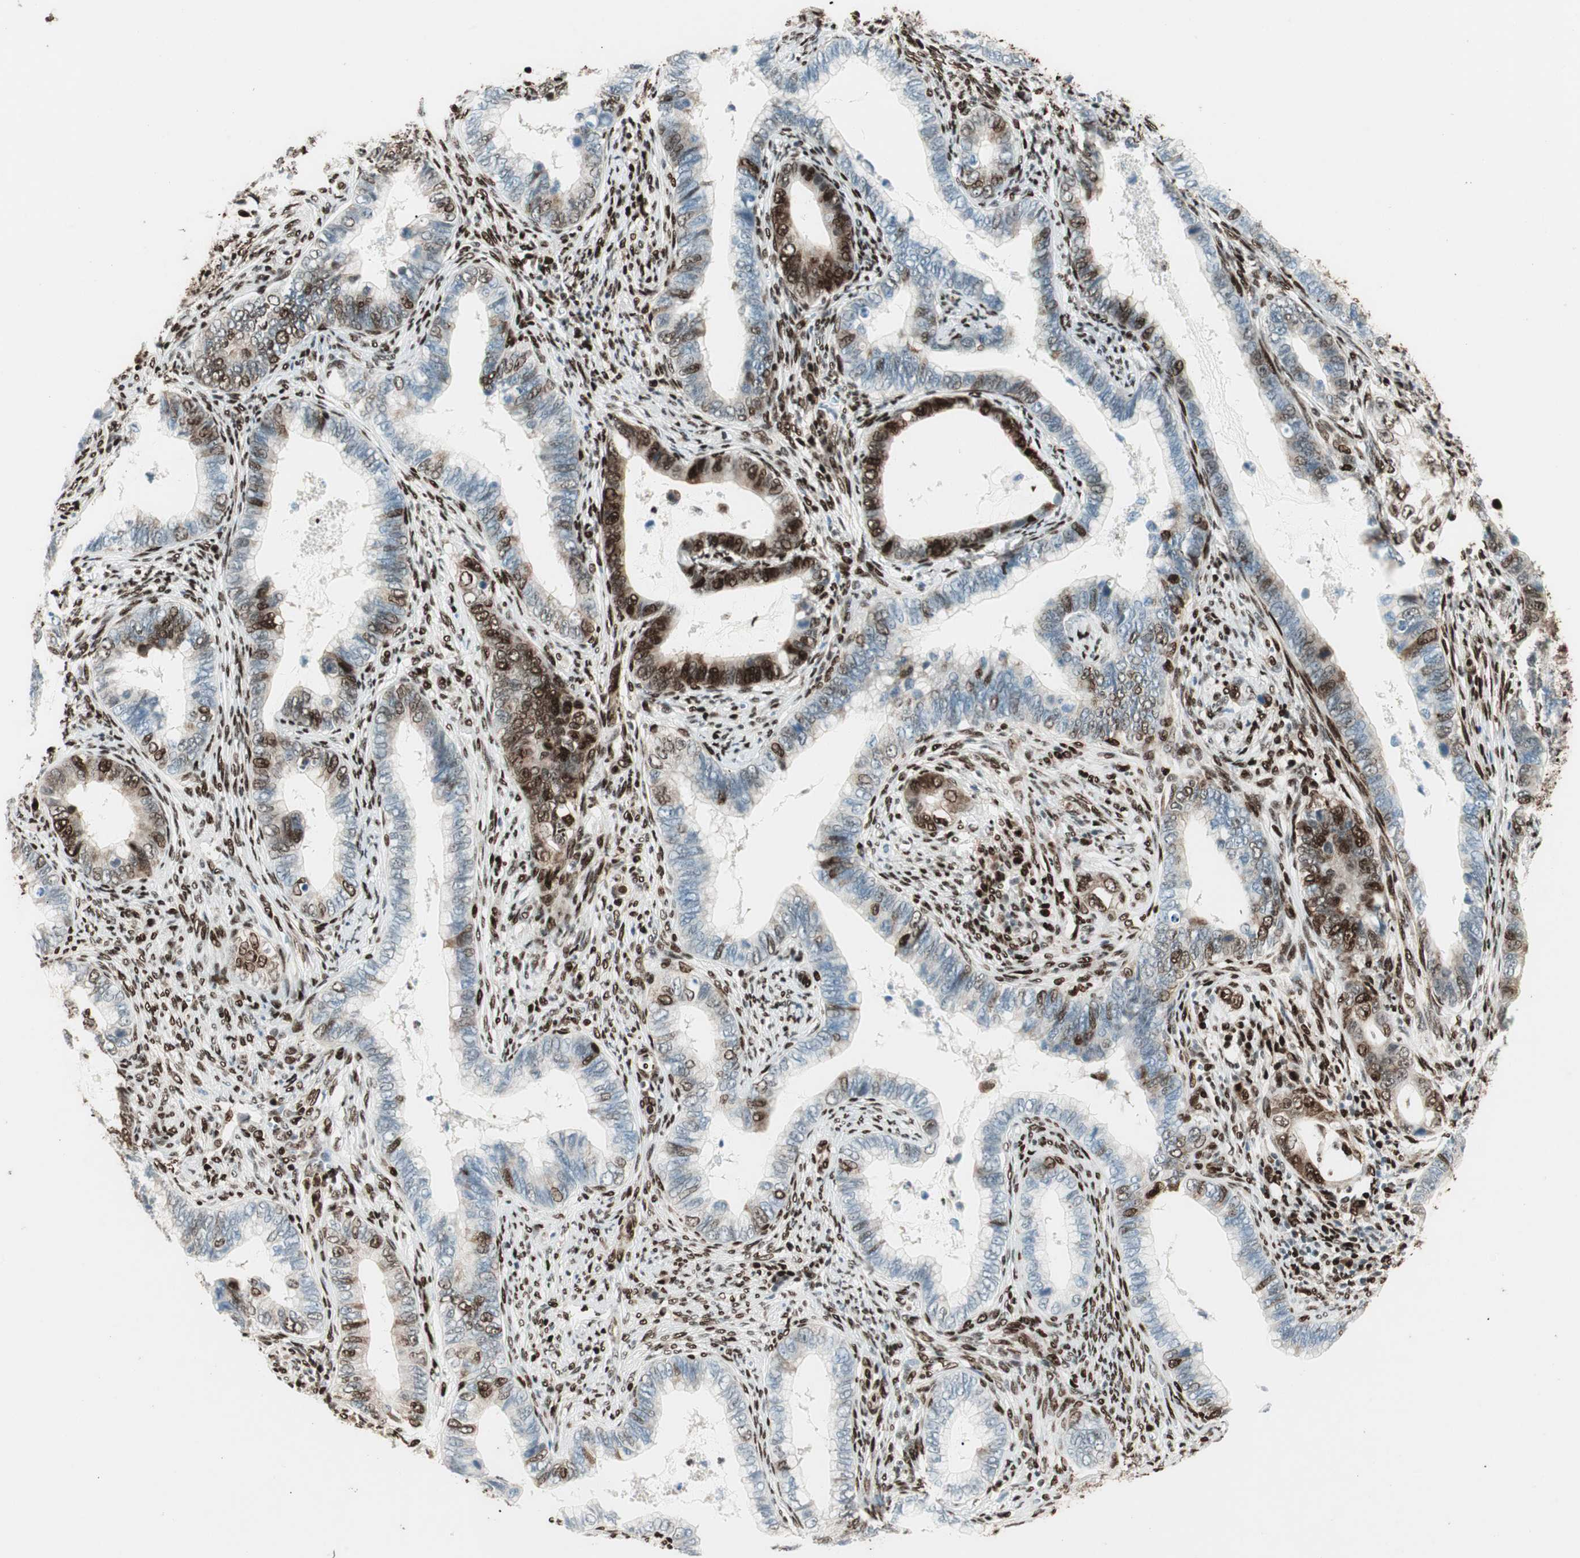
{"staining": {"intensity": "strong", "quantity": "<25%", "location": "cytoplasmic/membranous,nuclear"}, "tissue": "cervical cancer", "cell_type": "Tumor cells", "image_type": "cancer", "snomed": [{"axis": "morphology", "description": "Adenocarcinoma, NOS"}, {"axis": "topography", "description": "Cervix"}], "caption": "This image demonstrates IHC staining of human adenocarcinoma (cervical), with medium strong cytoplasmic/membranous and nuclear expression in about <25% of tumor cells.", "gene": "EWSR1", "patient": {"sex": "female", "age": 44}}